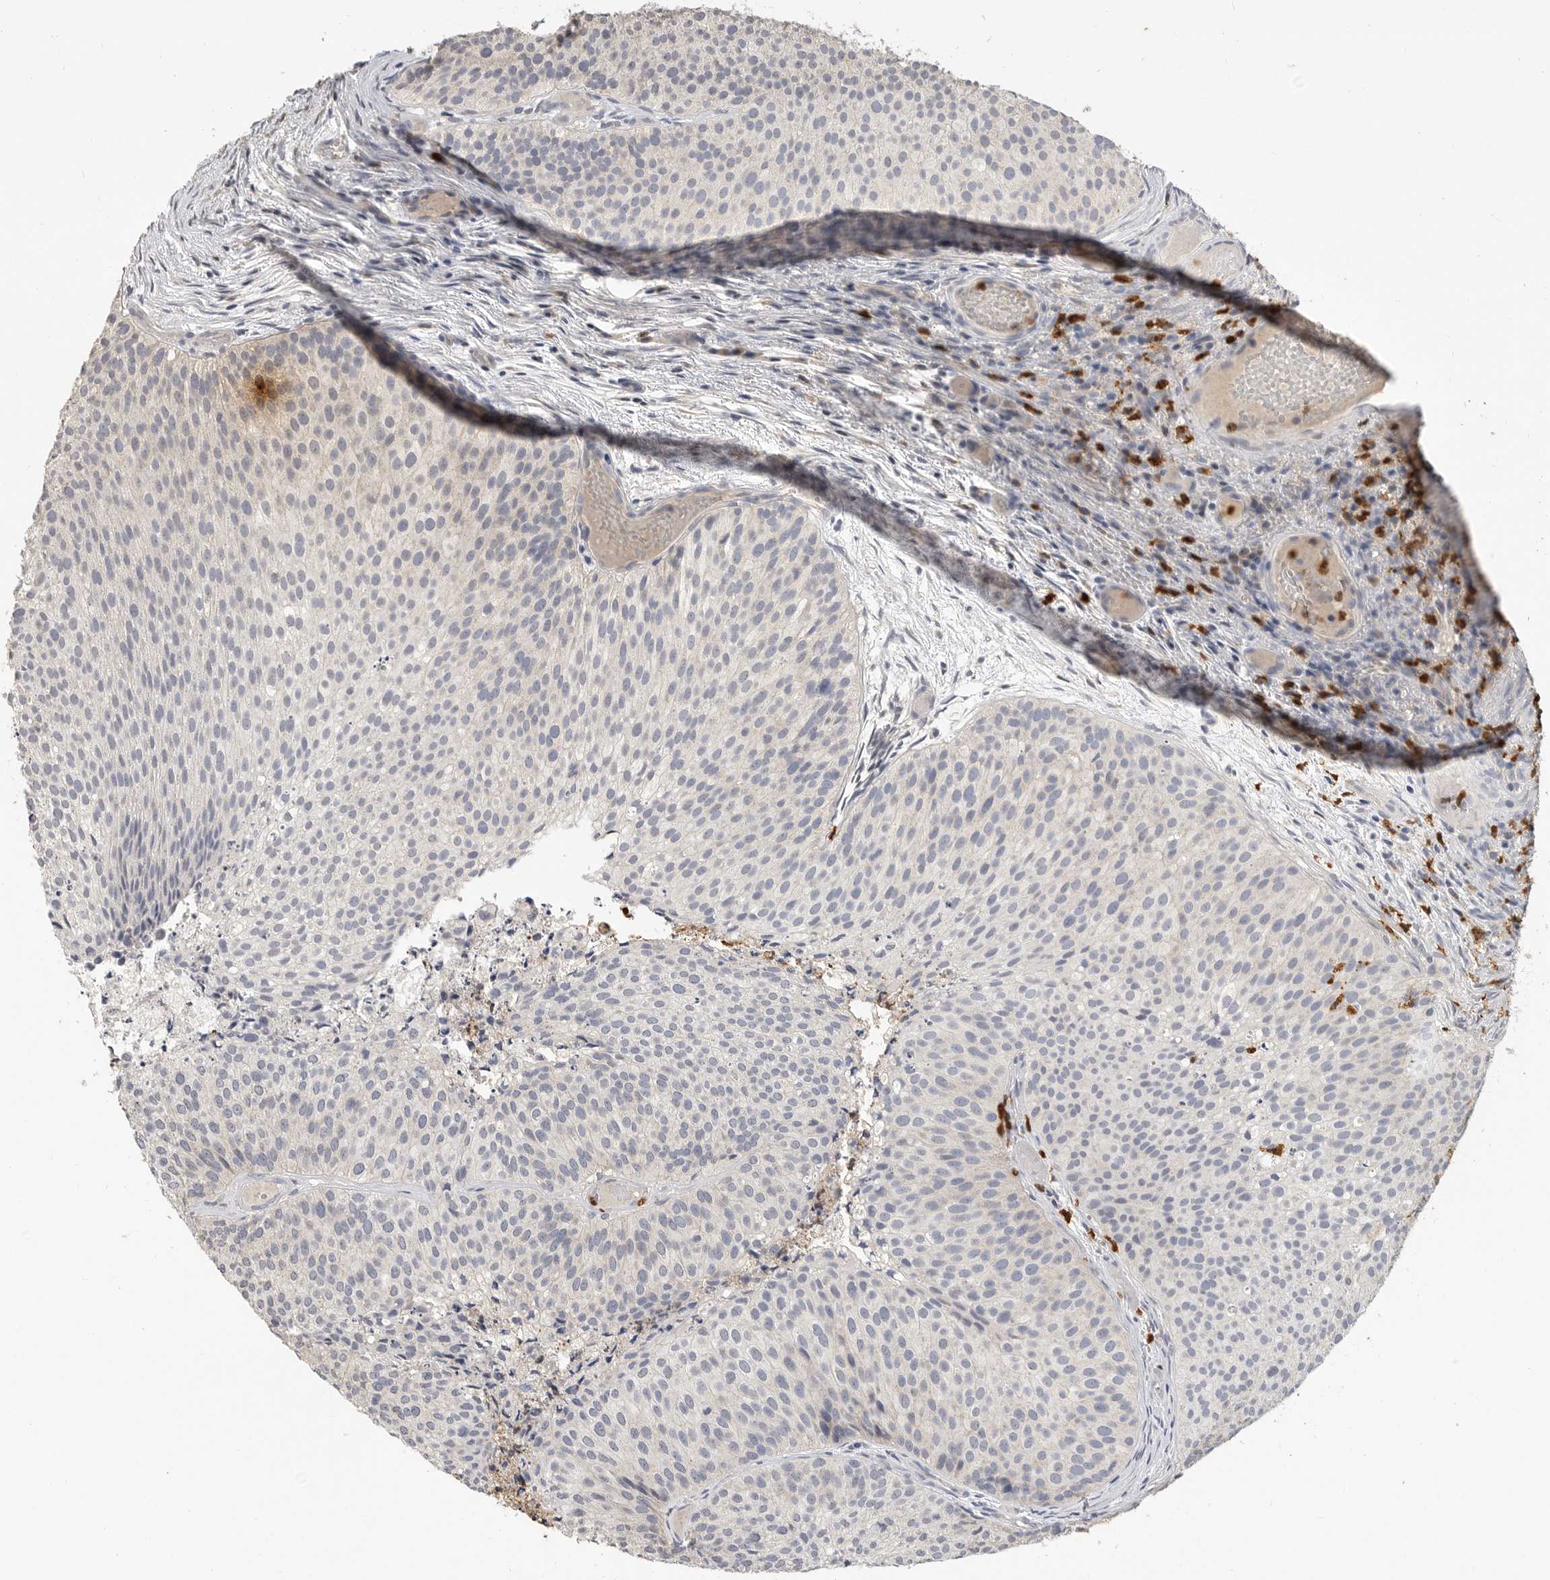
{"staining": {"intensity": "negative", "quantity": "none", "location": "none"}, "tissue": "urothelial cancer", "cell_type": "Tumor cells", "image_type": "cancer", "snomed": [{"axis": "morphology", "description": "Urothelial carcinoma, Low grade"}, {"axis": "topography", "description": "Urinary bladder"}], "caption": "A high-resolution photomicrograph shows immunohistochemistry (IHC) staining of urothelial cancer, which displays no significant staining in tumor cells. (DAB IHC, high magnification).", "gene": "LTBR", "patient": {"sex": "male", "age": 86}}